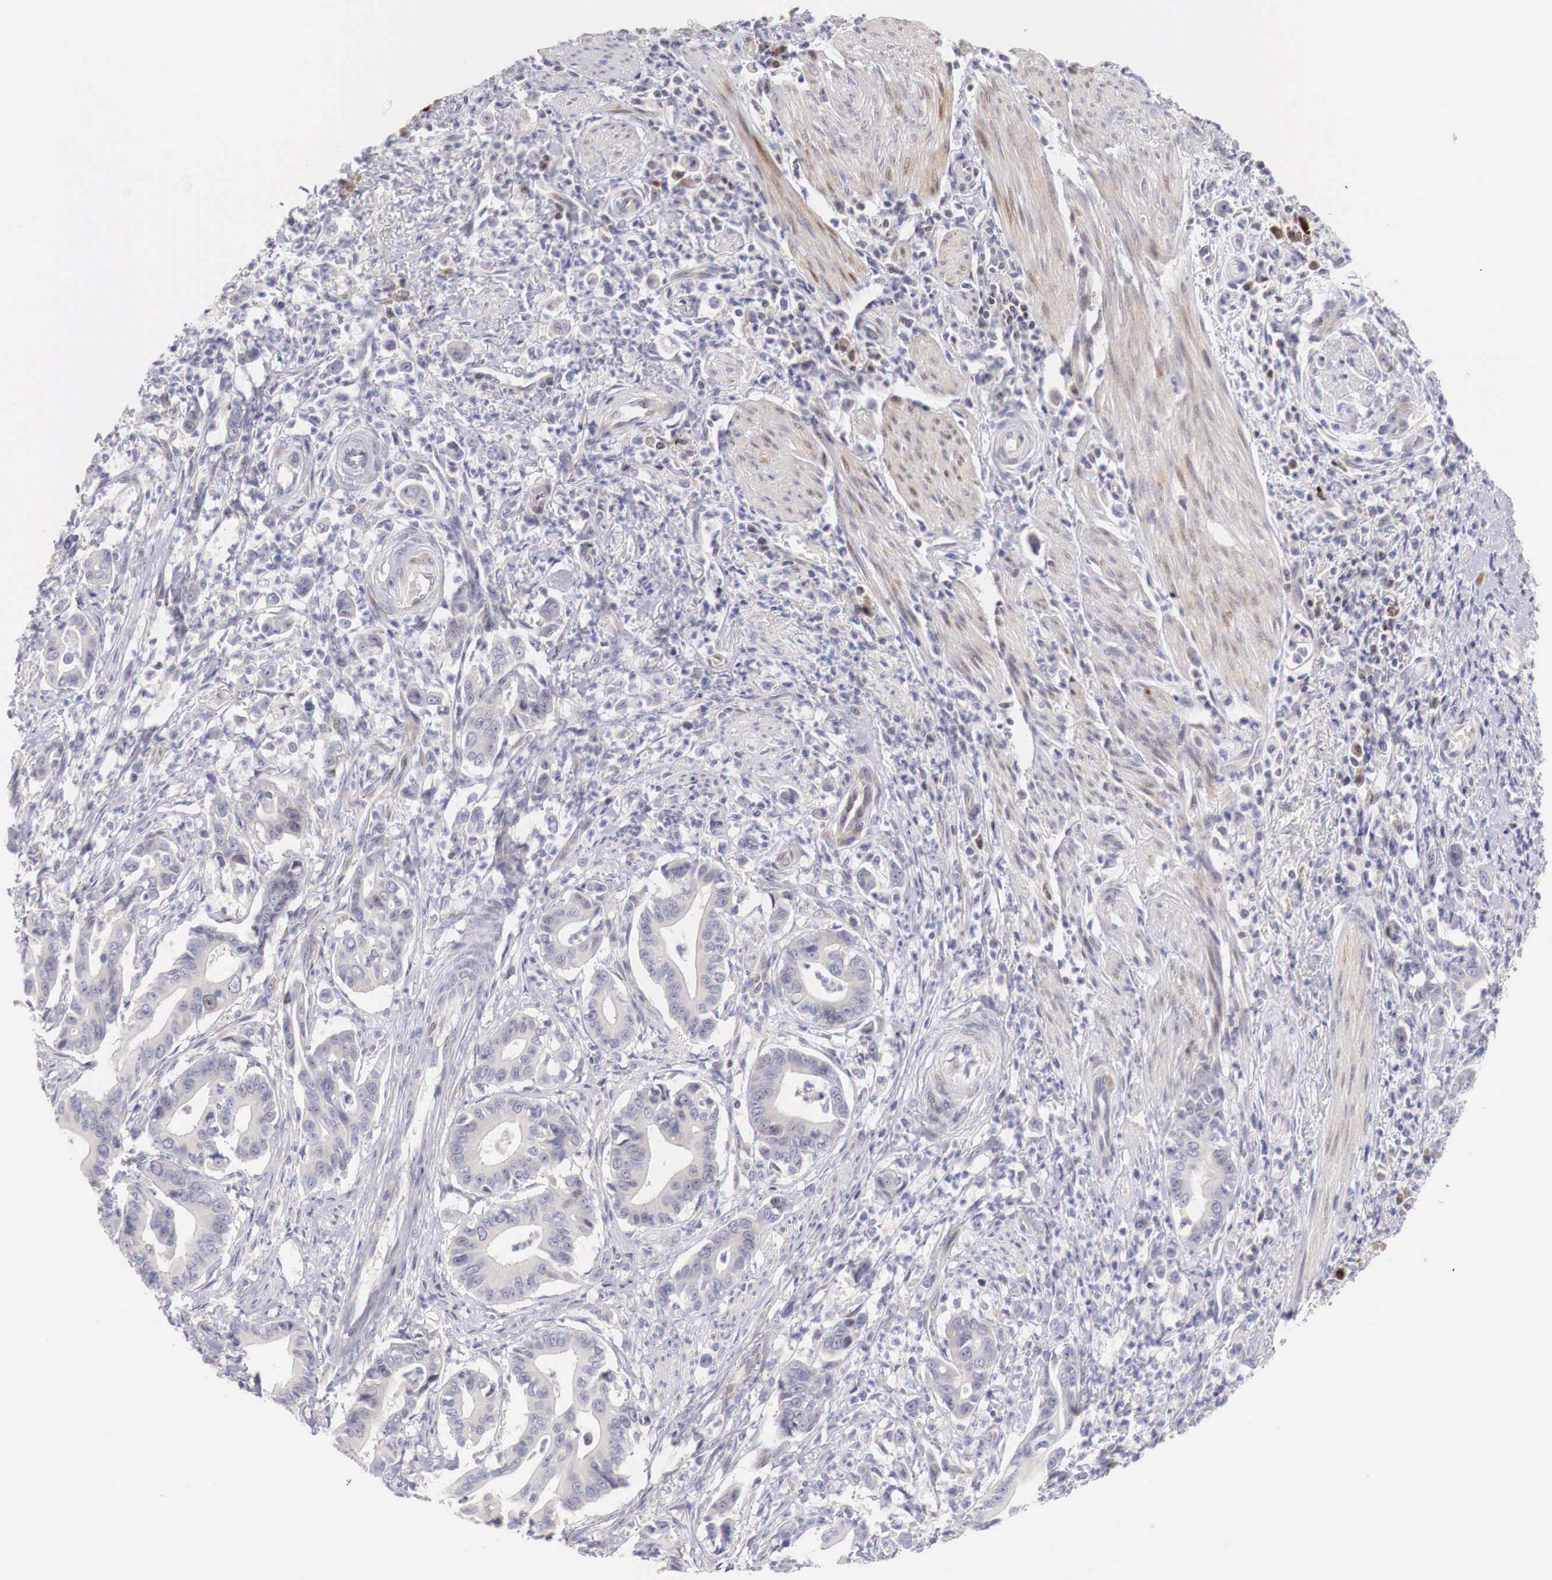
{"staining": {"intensity": "negative", "quantity": "none", "location": "none"}, "tissue": "stomach cancer", "cell_type": "Tumor cells", "image_type": "cancer", "snomed": [{"axis": "morphology", "description": "Adenocarcinoma, NOS"}, {"axis": "topography", "description": "Stomach"}], "caption": "This is a micrograph of immunohistochemistry staining of adenocarcinoma (stomach), which shows no staining in tumor cells.", "gene": "CLCN5", "patient": {"sex": "female", "age": 76}}